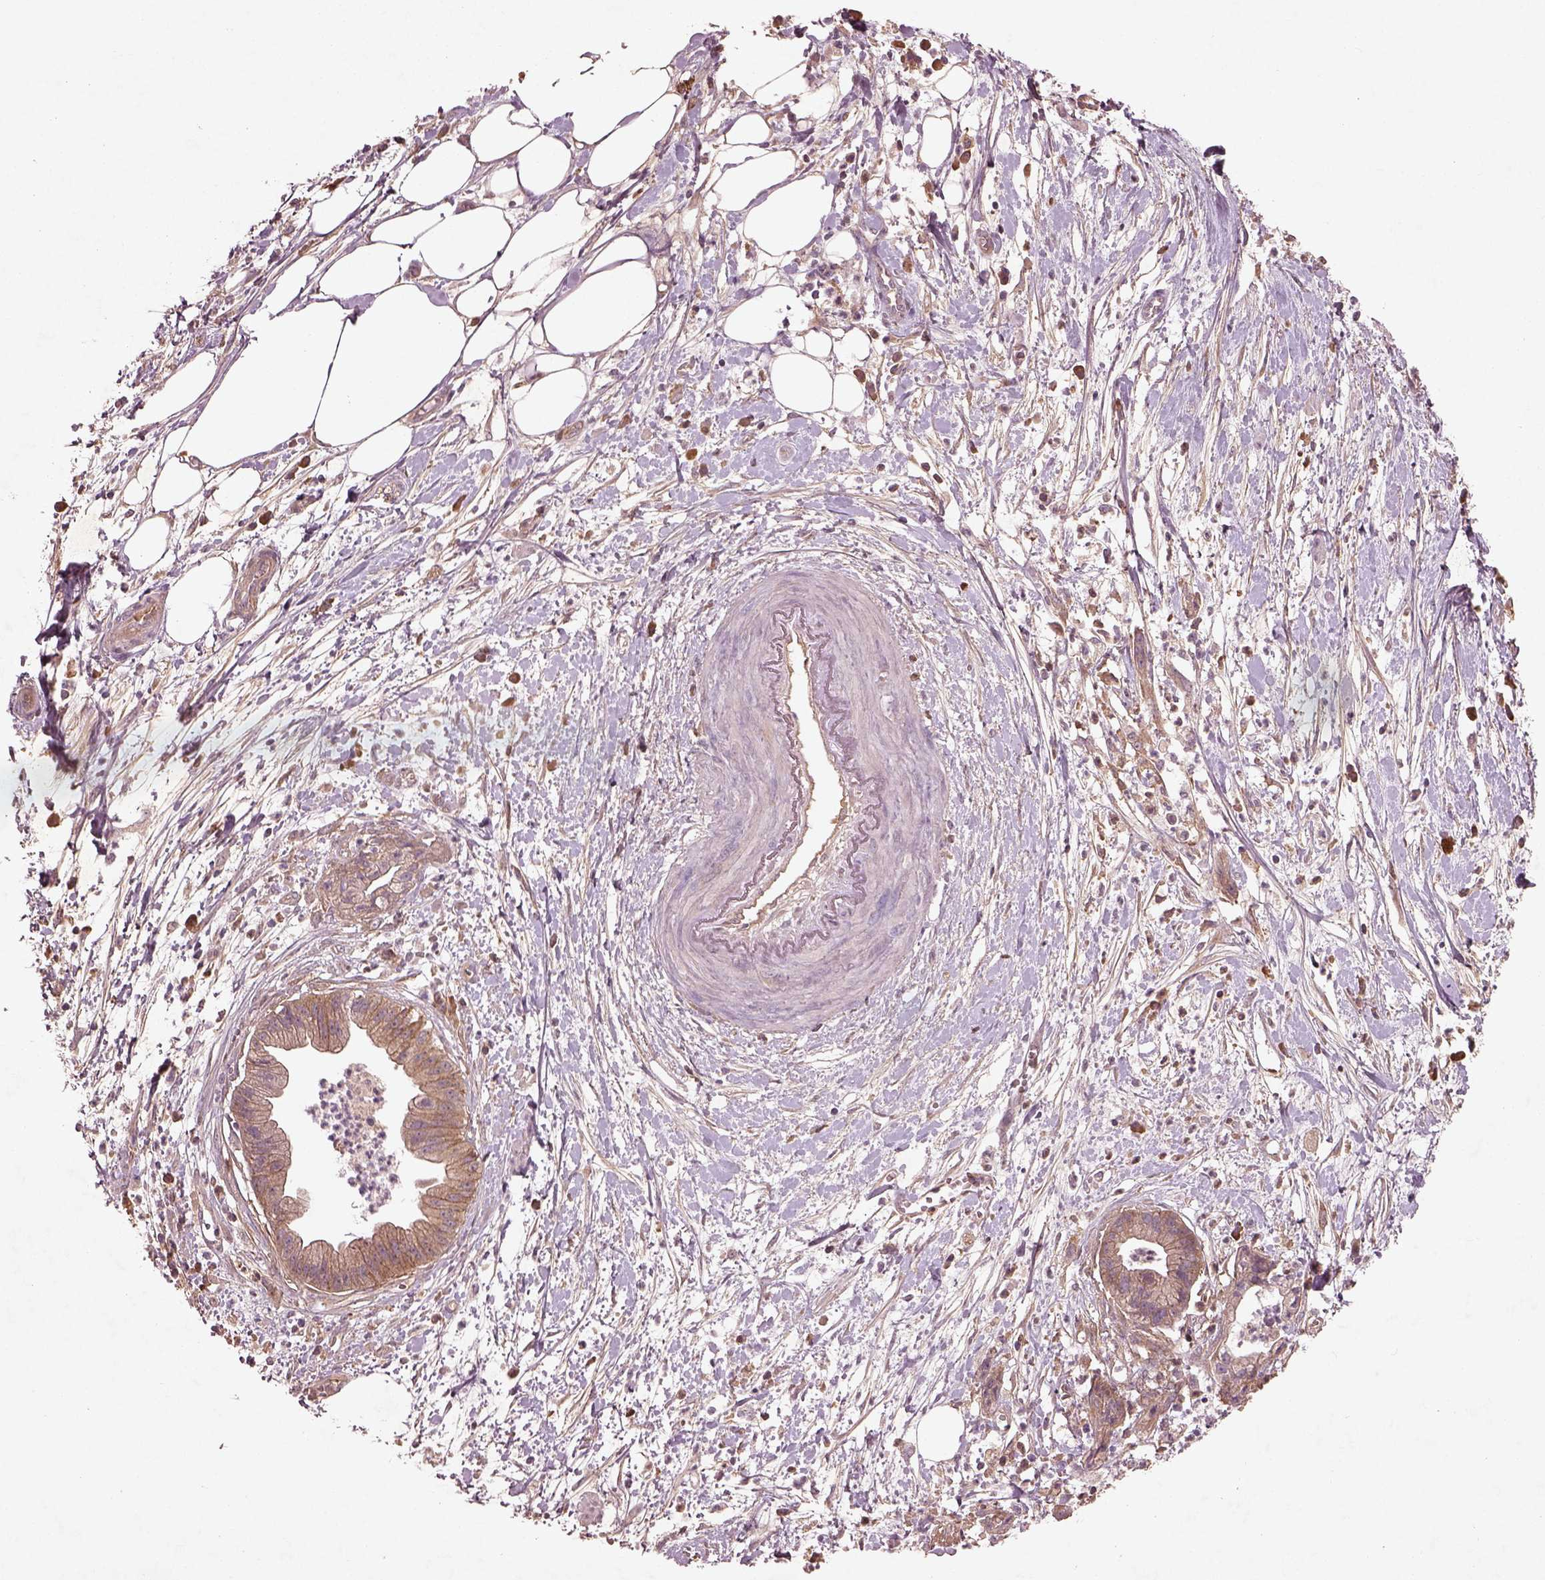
{"staining": {"intensity": "moderate", "quantity": "25%-75%", "location": "cytoplasmic/membranous"}, "tissue": "pancreatic cancer", "cell_type": "Tumor cells", "image_type": "cancer", "snomed": [{"axis": "morphology", "description": "Normal tissue, NOS"}, {"axis": "morphology", "description": "Adenocarcinoma, NOS"}, {"axis": "topography", "description": "Lymph node"}, {"axis": "topography", "description": "Pancreas"}], "caption": "Immunohistochemistry staining of pancreatic cancer, which displays medium levels of moderate cytoplasmic/membranous expression in about 25%-75% of tumor cells indicating moderate cytoplasmic/membranous protein staining. The staining was performed using DAB (3,3'-diaminobenzidine) (brown) for protein detection and nuclei were counterstained in hematoxylin (blue).", "gene": "FAM234A", "patient": {"sex": "female", "age": 58}}